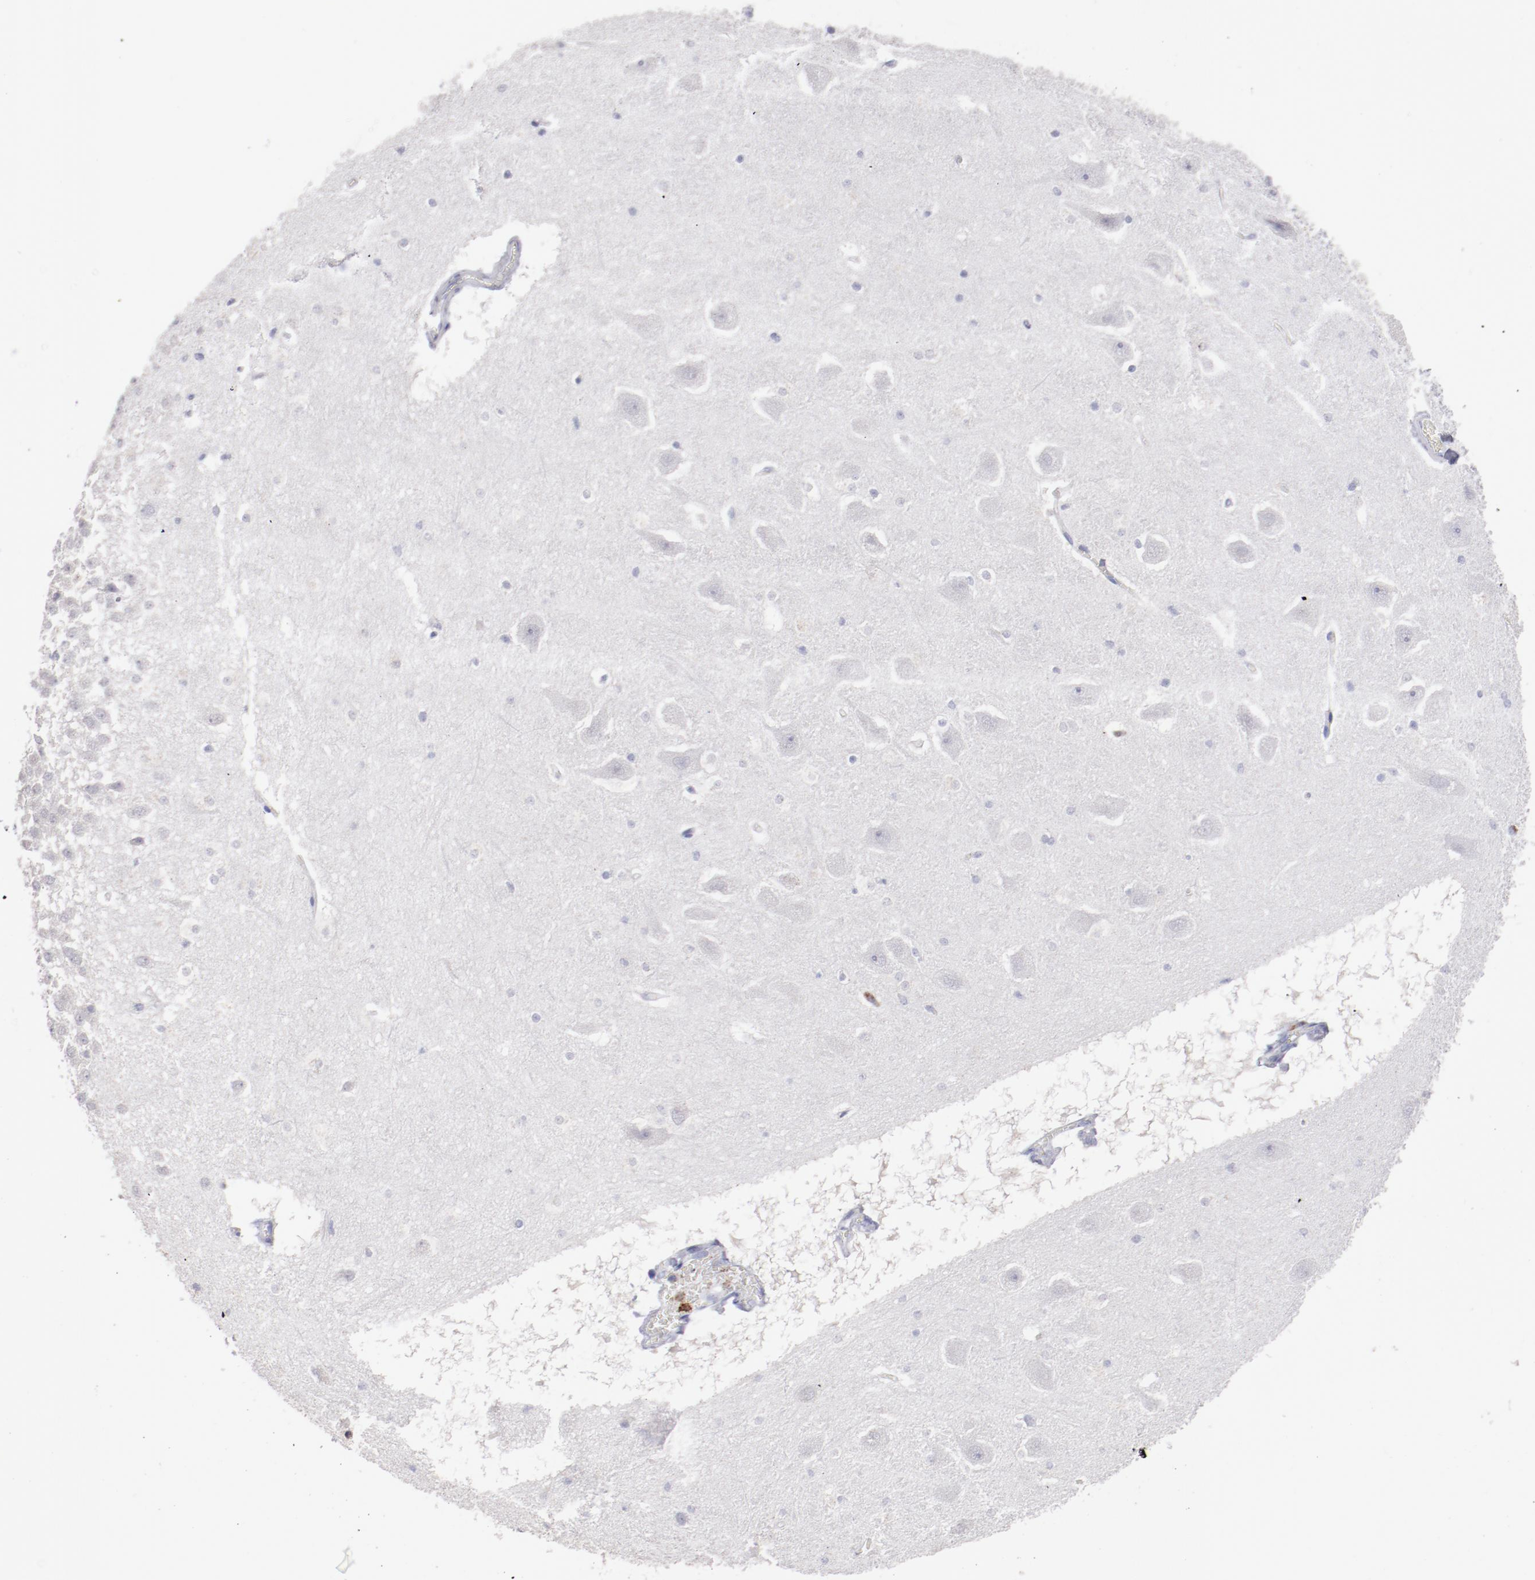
{"staining": {"intensity": "negative", "quantity": "none", "location": "none"}, "tissue": "hippocampus", "cell_type": "Glial cells", "image_type": "normal", "snomed": [{"axis": "morphology", "description": "Normal tissue, NOS"}, {"axis": "topography", "description": "Hippocampus"}], "caption": "IHC image of normal human hippocampus stained for a protein (brown), which demonstrates no staining in glial cells. (Stains: DAB (3,3'-diaminobenzidine) immunohistochemistry (IHC) with hematoxylin counter stain, Microscopy: brightfield microscopy at high magnification).", "gene": "FGR", "patient": {"sex": "male", "age": 45}}